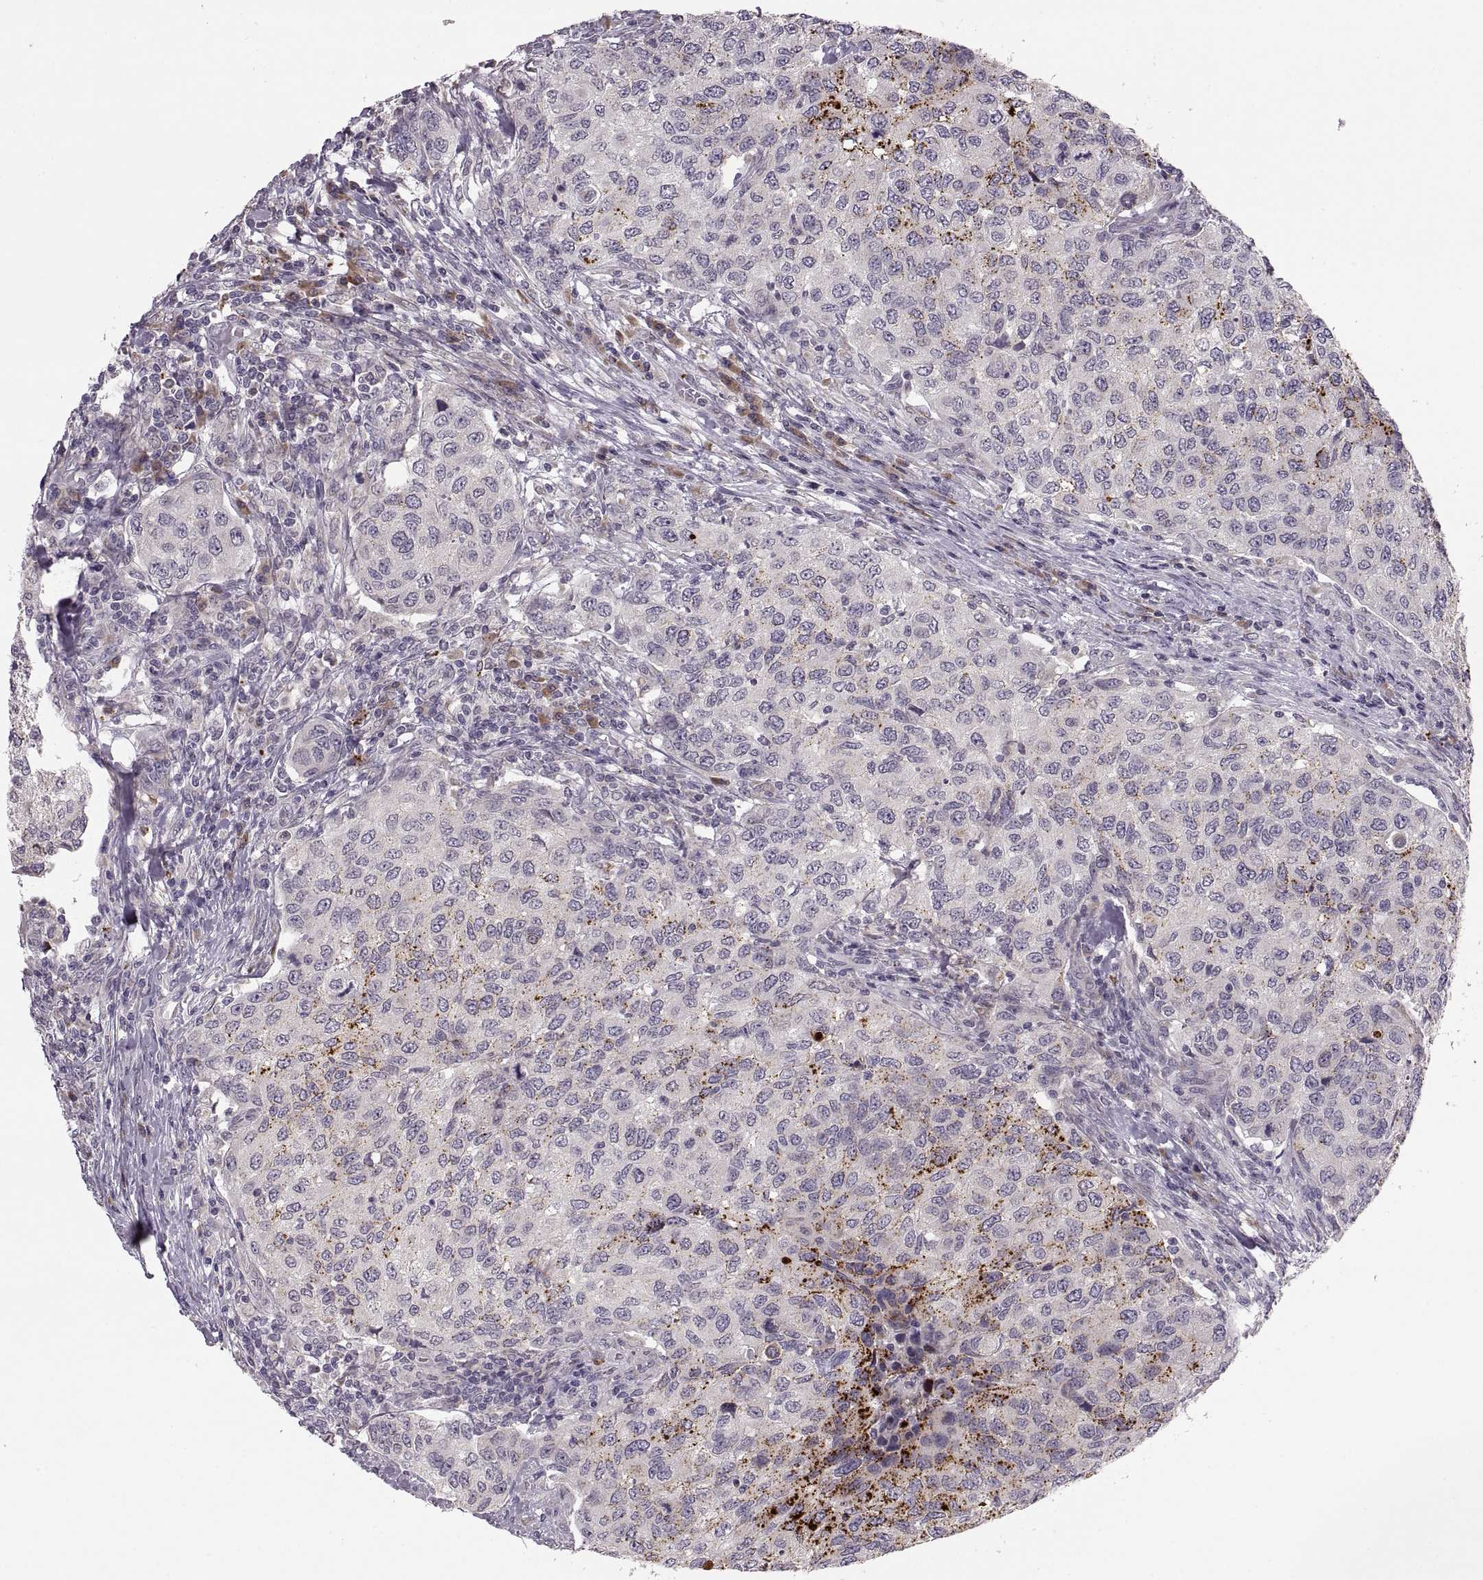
{"staining": {"intensity": "negative", "quantity": "none", "location": "none"}, "tissue": "urothelial cancer", "cell_type": "Tumor cells", "image_type": "cancer", "snomed": [{"axis": "morphology", "description": "Urothelial carcinoma, High grade"}, {"axis": "topography", "description": "Urinary bladder"}], "caption": "The photomicrograph shows no significant positivity in tumor cells of urothelial cancer. (Brightfield microscopy of DAB (3,3'-diaminobenzidine) immunohistochemistry at high magnification).", "gene": "ADH6", "patient": {"sex": "female", "age": 78}}